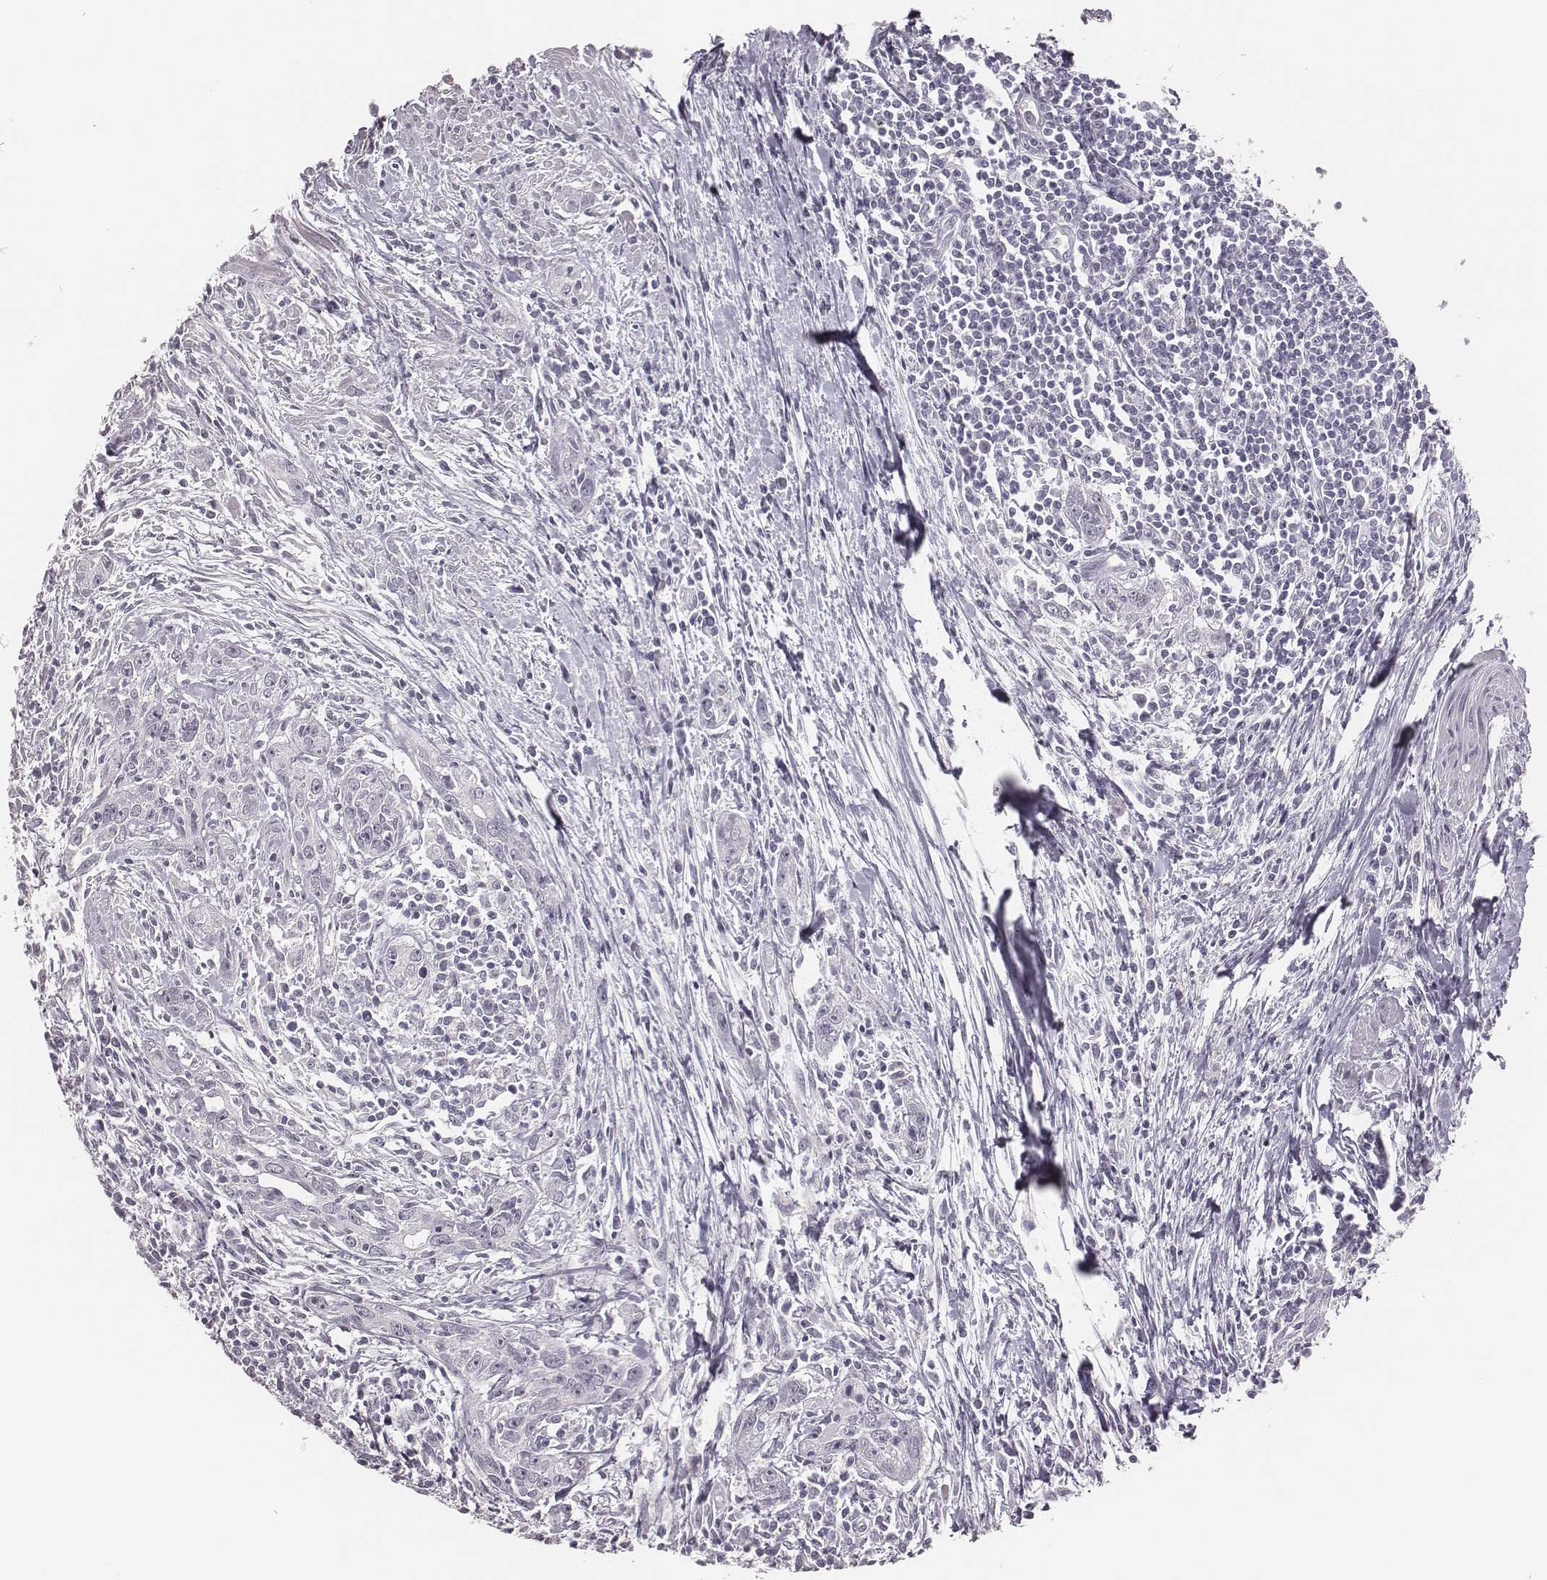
{"staining": {"intensity": "negative", "quantity": "none", "location": "none"}, "tissue": "urothelial cancer", "cell_type": "Tumor cells", "image_type": "cancer", "snomed": [{"axis": "morphology", "description": "Urothelial carcinoma, High grade"}, {"axis": "topography", "description": "Urinary bladder"}], "caption": "Protein analysis of urothelial cancer reveals no significant positivity in tumor cells.", "gene": "CSHL1", "patient": {"sex": "male", "age": 83}}